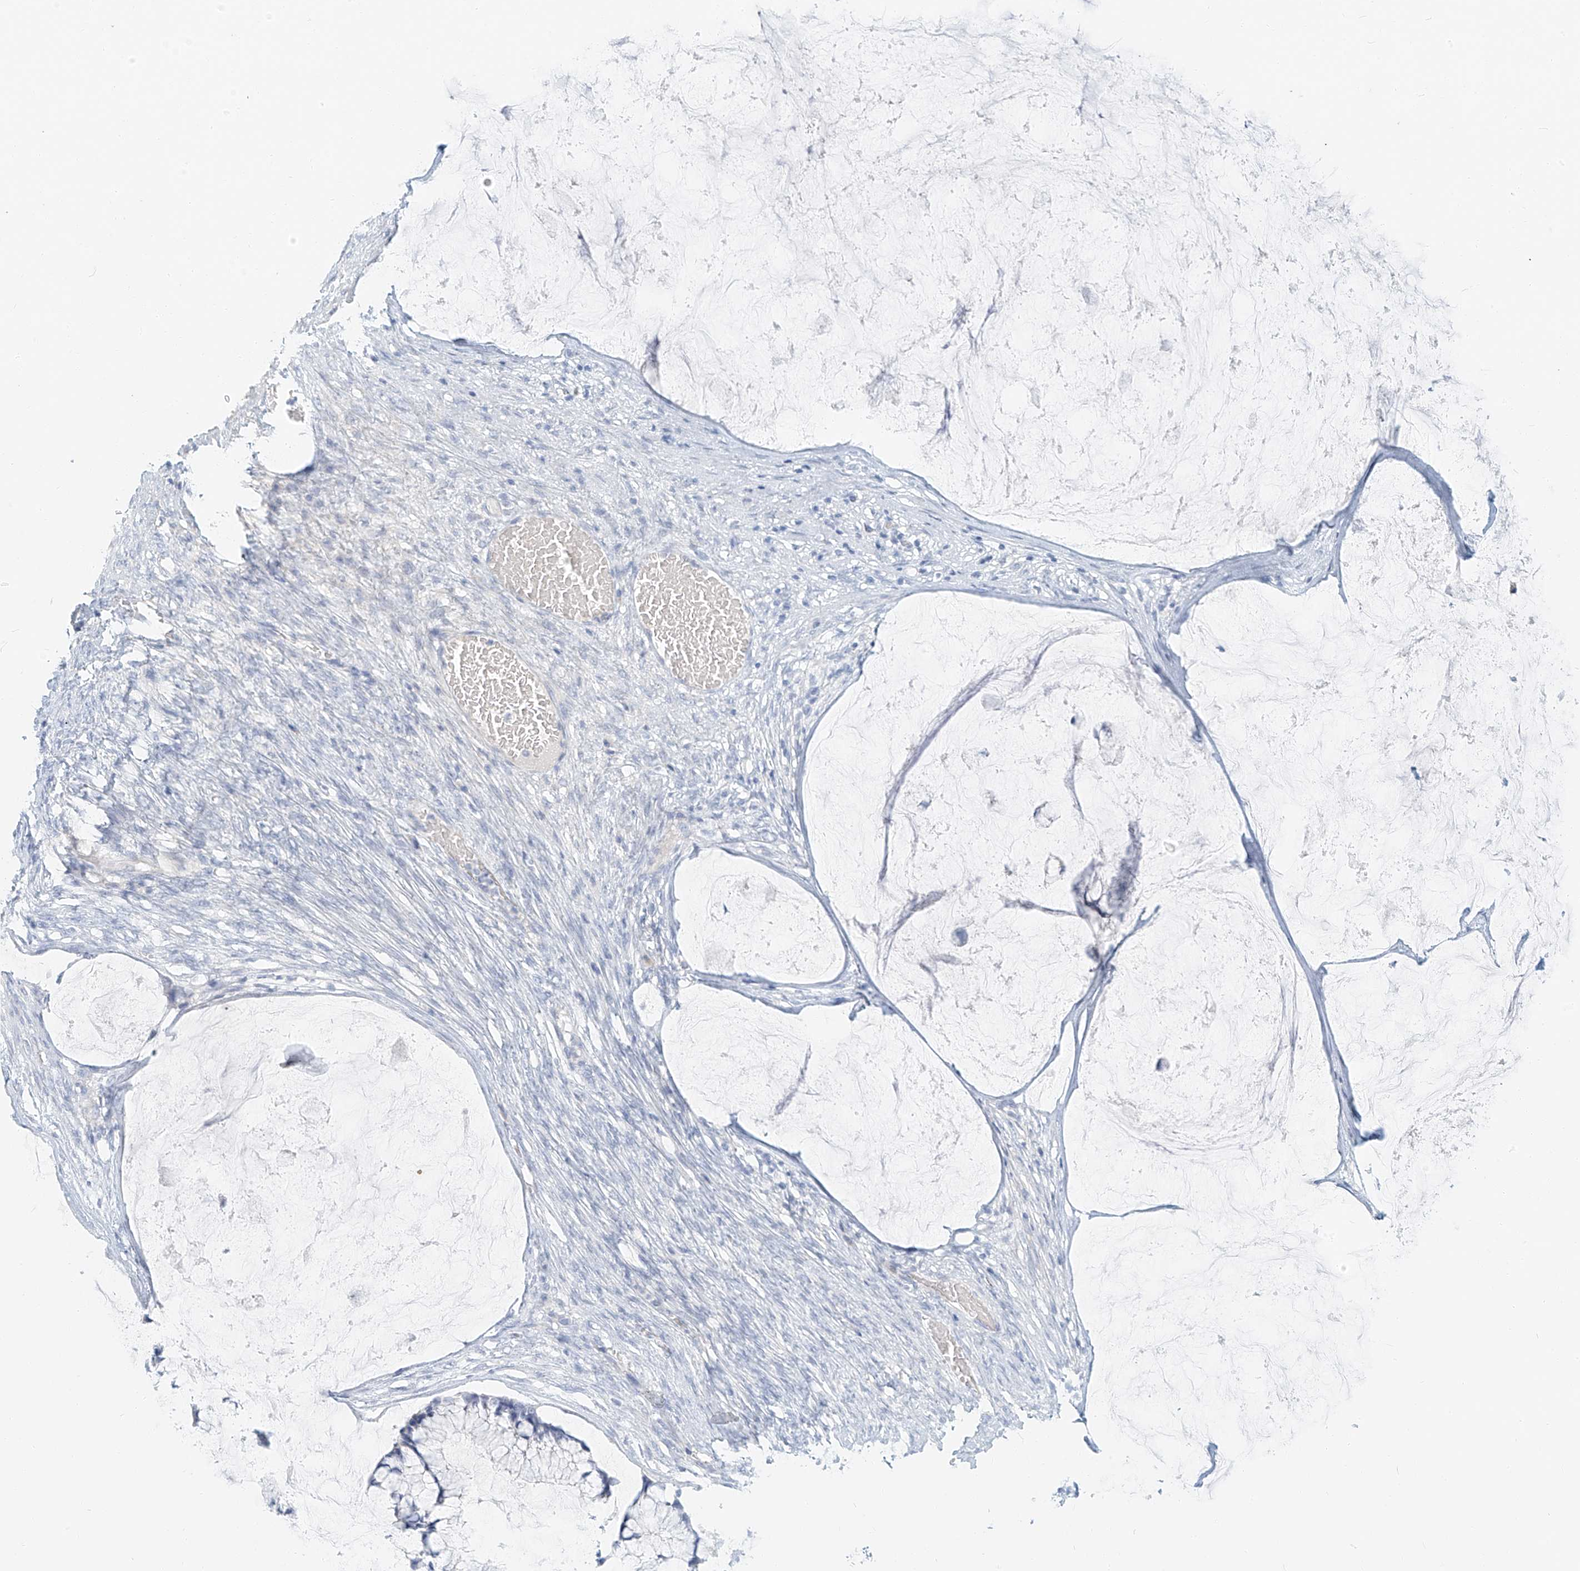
{"staining": {"intensity": "negative", "quantity": "none", "location": "none"}, "tissue": "ovarian cancer", "cell_type": "Tumor cells", "image_type": "cancer", "snomed": [{"axis": "morphology", "description": "Cystadenocarcinoma, mucinous, NOS"}, {"axis": "topography", "description": "Ovary"}], "caption": "Tumor cells are negative for brown protein staining in ovarian cancer (mucinous cystadenocarcinoma).", "gene": "PGC", "patient": {"sex": "female", "age": 42}}